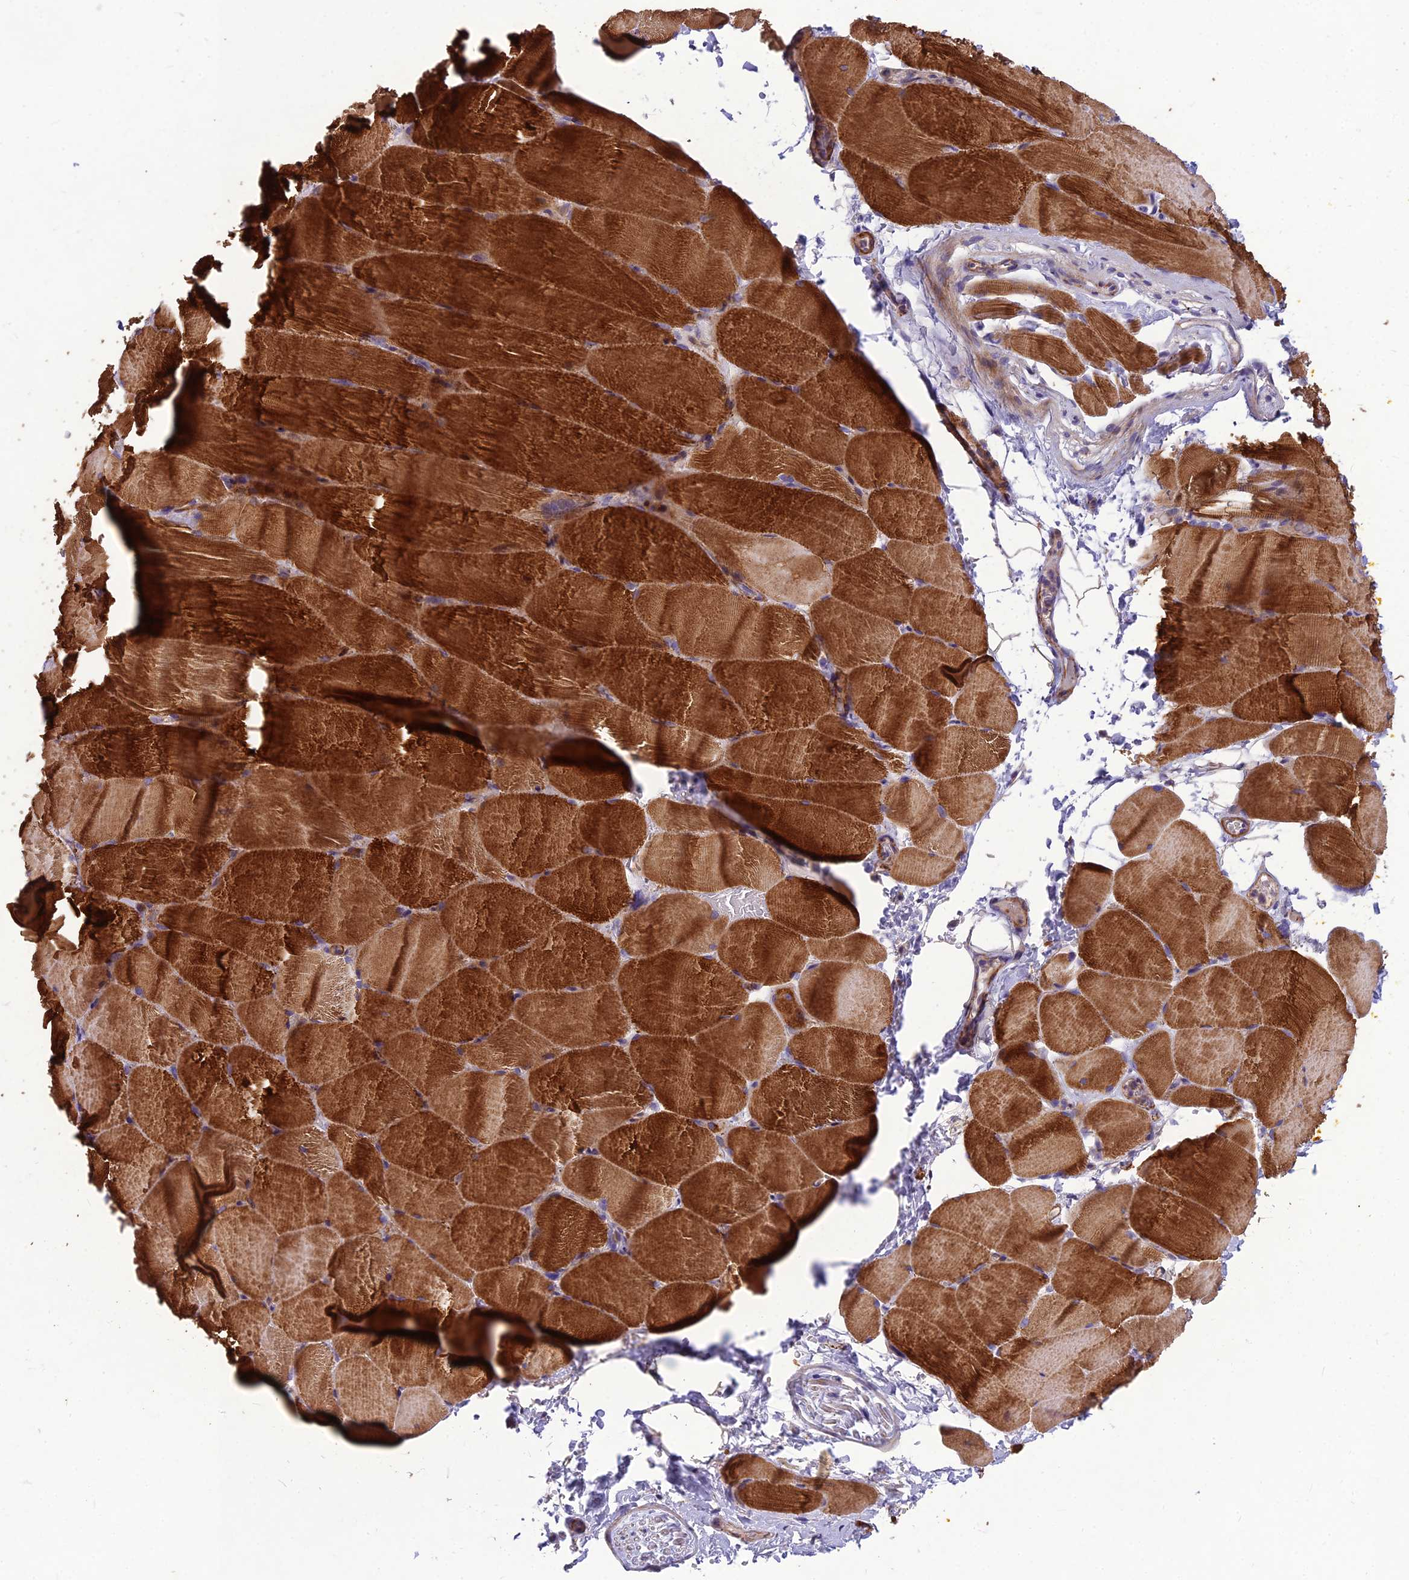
{"staining": {"intensity": "strong", "quantity": ">75%", "location": "cytoplasmic/membranous"}, "tissue": "skeletal muscle", "cell_type": "Myocytes", "image_type": "normal", "snomed": [{"axis": "morphology", "description": "Normal tissue, NOS"}, {"axis": "topography", "description": "Skeletal muscle"}, {"axis": "topography", "description": "Parathyroid gland"}], "caption": "This is an image of immunohistochemistry staining of normal skeletal muscle, which shows strong expression in the cytoplasmic/membranous of myocytes.", "gene": "CLUH", "patient": {"sex": "female", "age": 37}}